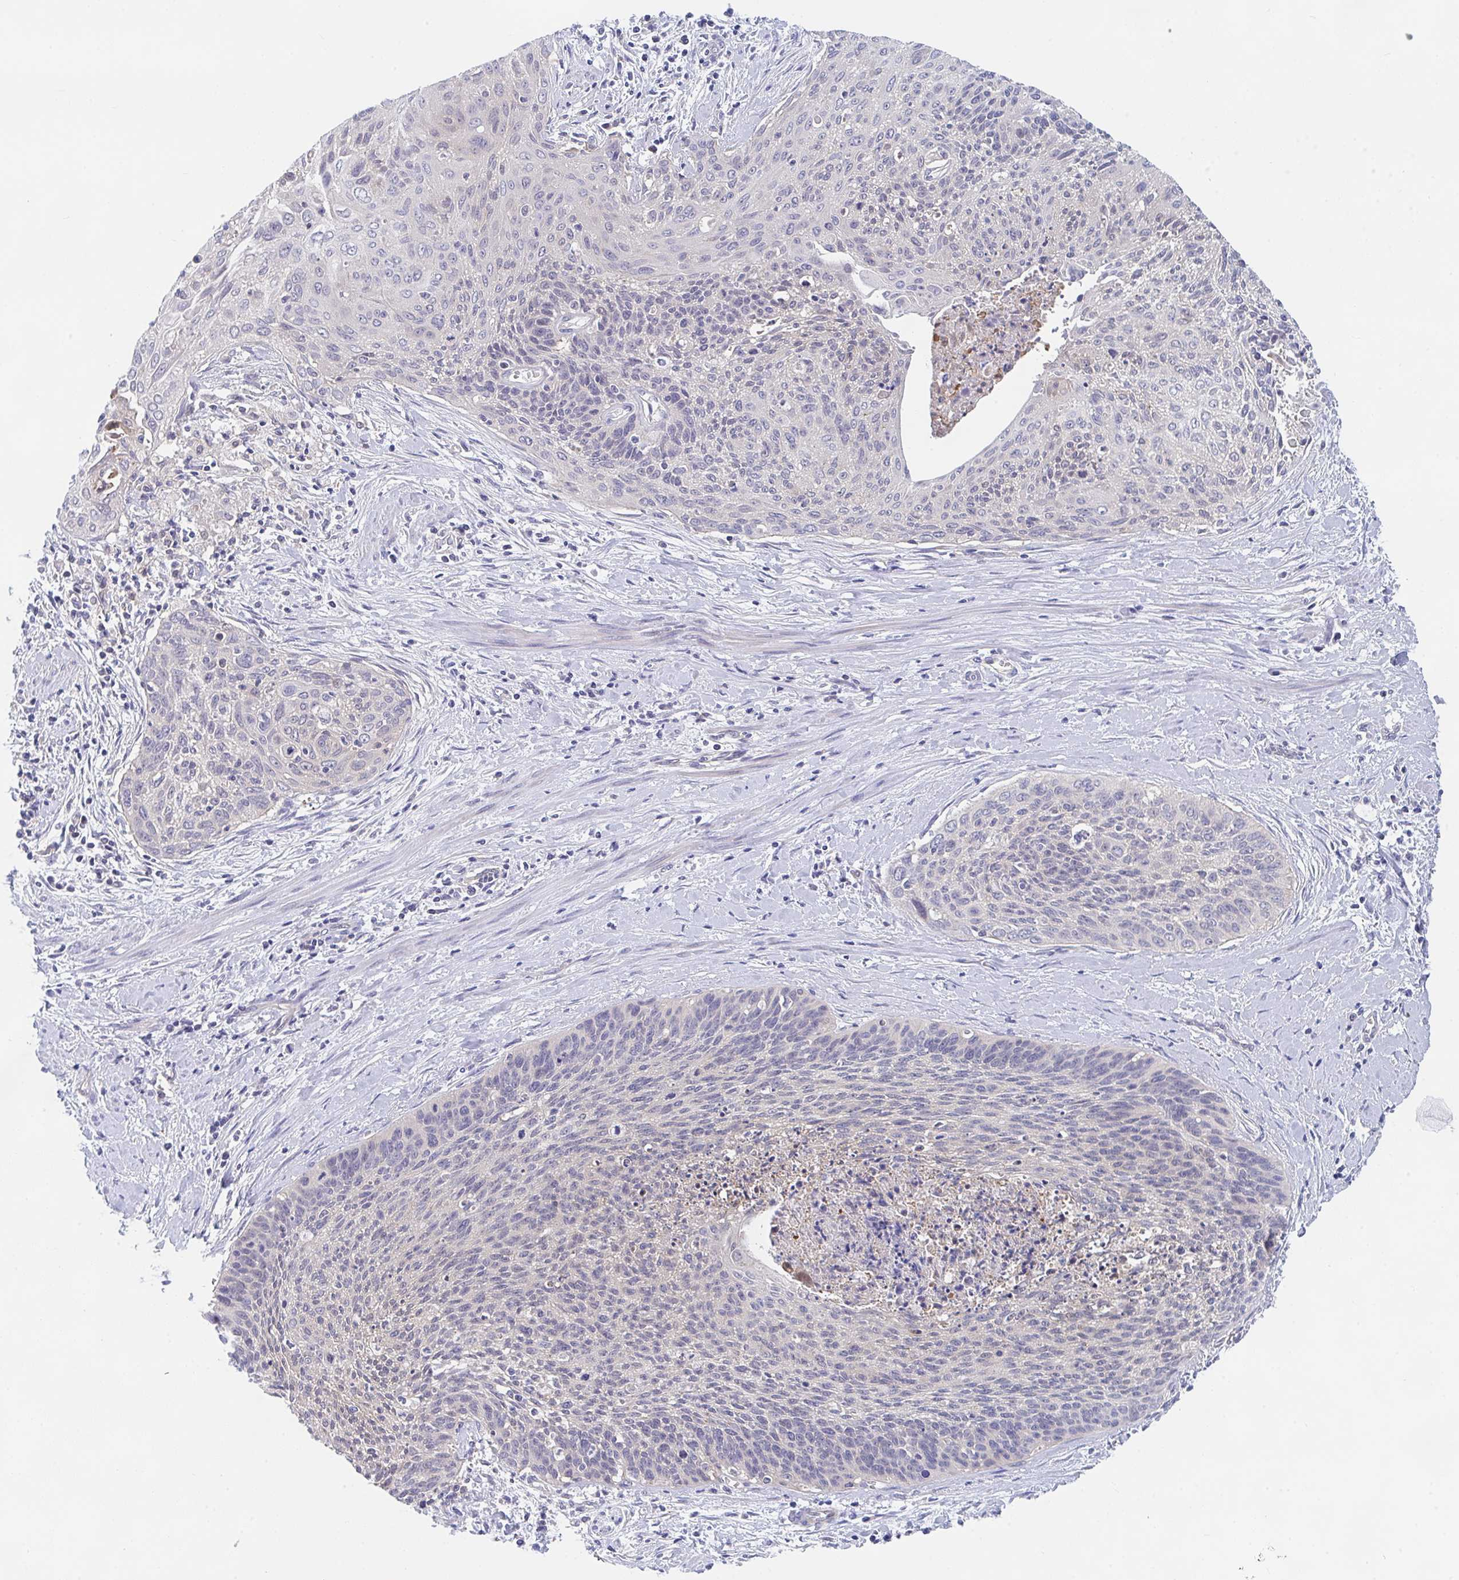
{"staining": {"intensity": "negative", "quantity": "none", "location": "none"}, "tissue": "cervical cancer", "cell_type": "Tumor cells", "image_type": "cancer", "snomed": [{"axis": "morphology", "description": "Squamous cell carcinoma, NOS"}, {"axis": "topography", "description": "Cervix"}], "caption": "Human cervical cancer (squamous cell carcinoma) stained for a protein using IHC shows no positivity in tumor cells.", "gene": "P2RX3", "patient": {"sex": "female", "age": 55}}